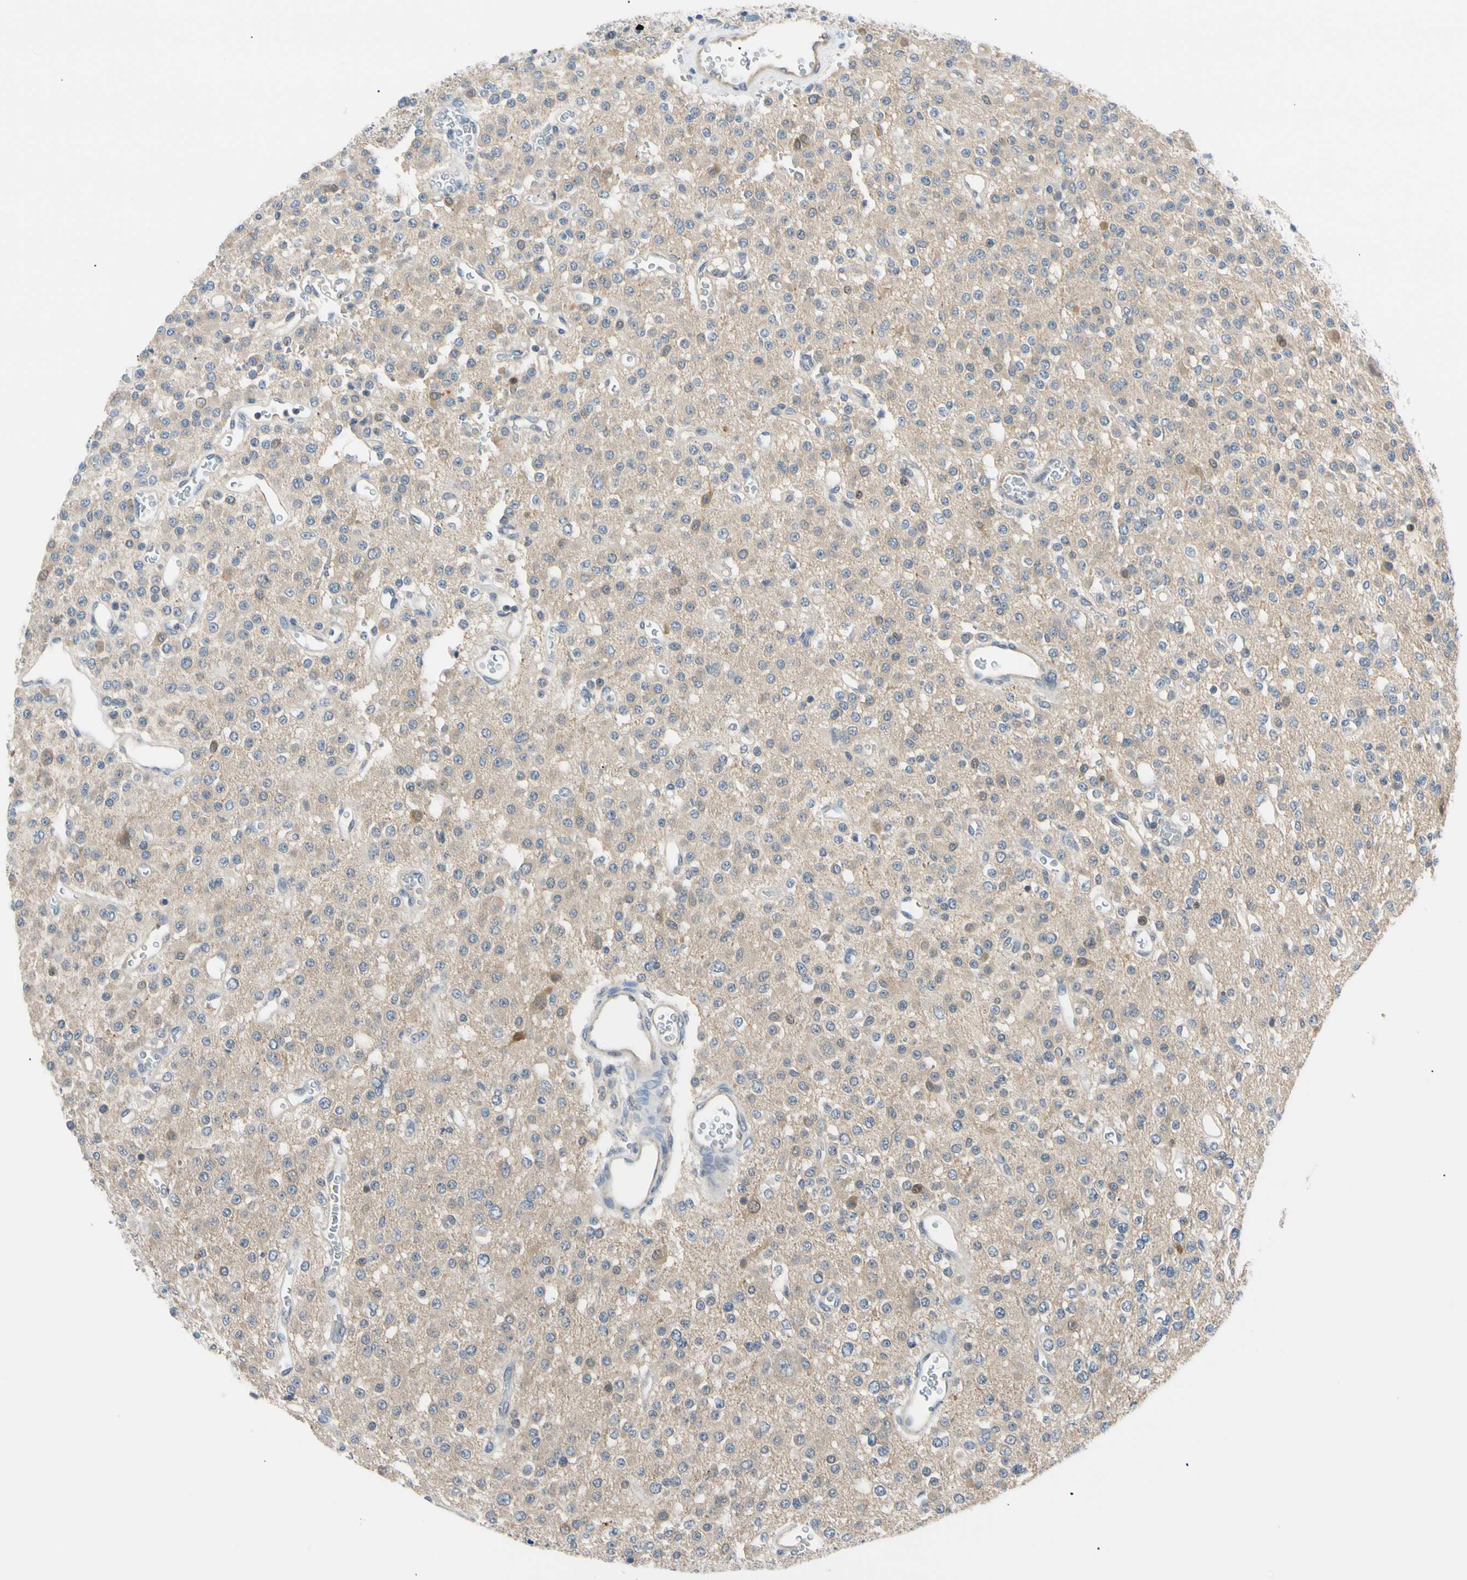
{"staining": {"intensity": "weak", "quantity": "<25%", "location": "cytoplasmic/membranous"}, "tissue": "glioma", "cell_type": "Tumor cells", "image_type": "cancer", "snomed": [{"axis": "morphology", "description": "Glioma, malignant, Low grade"}, {"axis": "topography", "description": "Brain"}], "caption": "Immunohistochemical staining of human malignant low-grade glioma demonstrates no significant staining in tumor cells.", "gene": "SEC23B", "patient": {"sex": "male", "age": 38}}